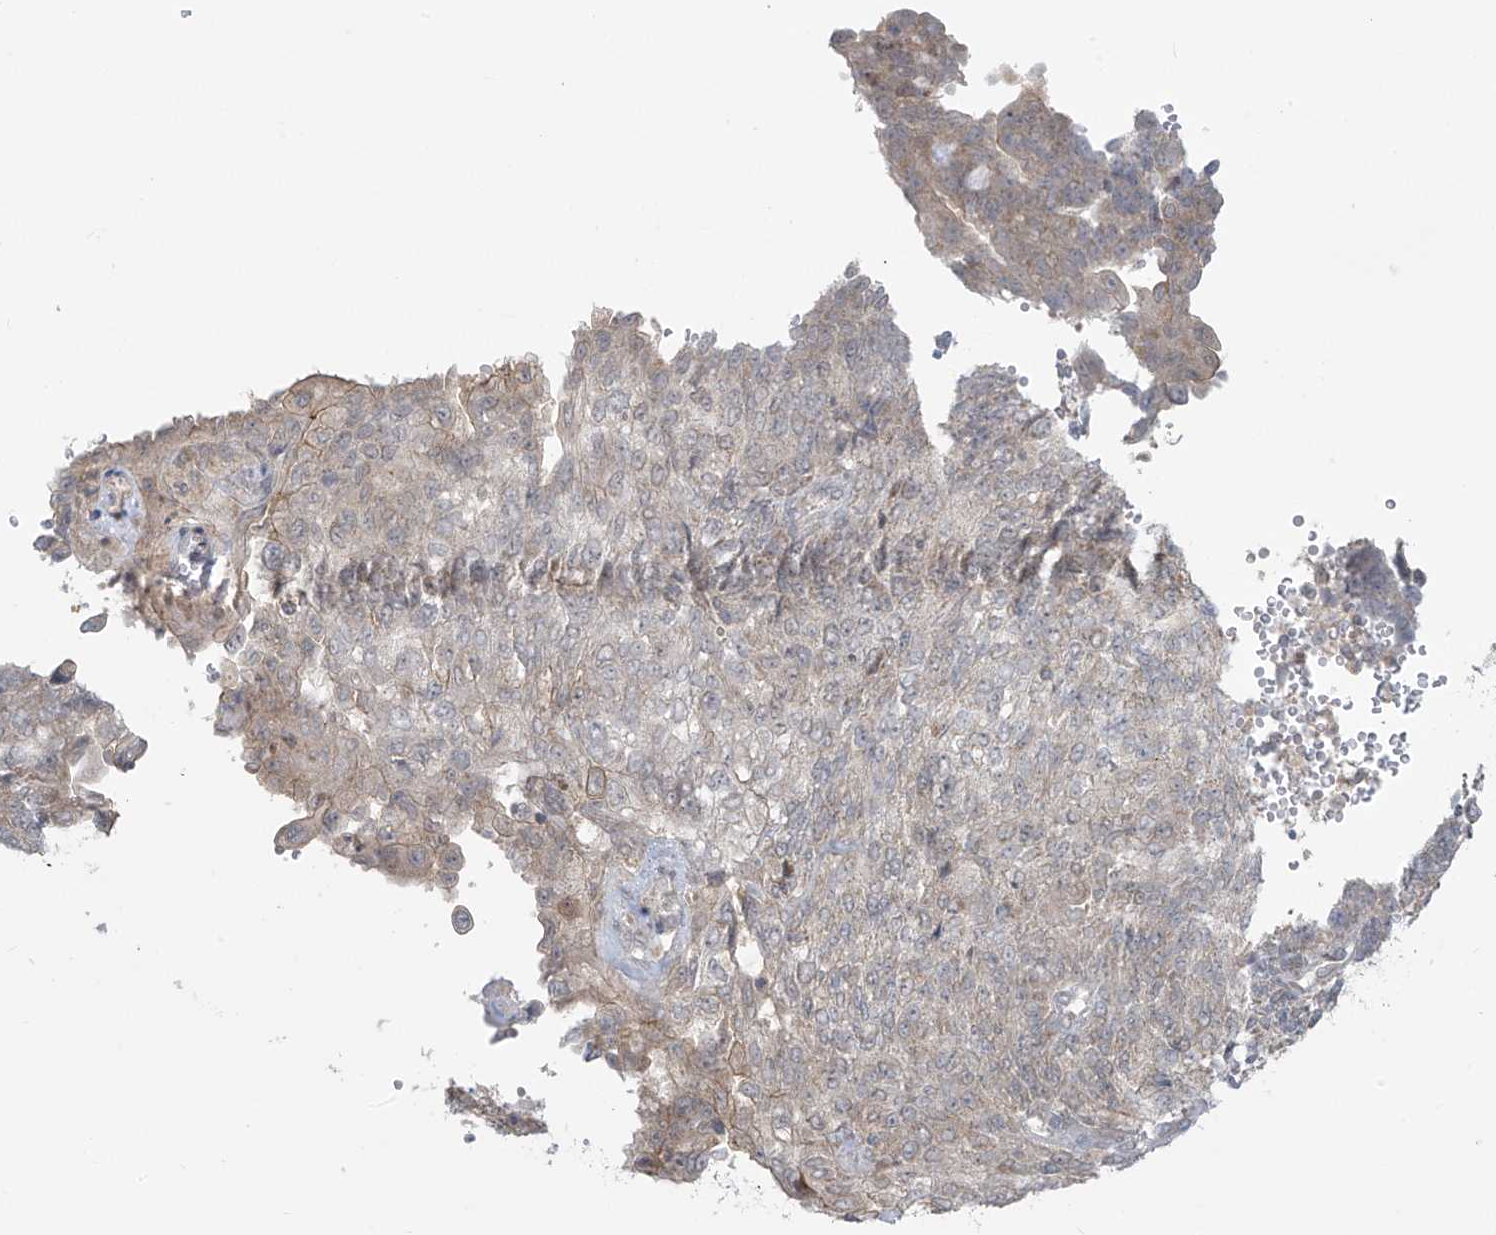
{"staining": {"intensity": "negative", "quantity": "none", "location": "none"}, "tissue": "endometrial cancer", "cell_type": "Tumor cells", "image_type": "cancer", "snomed": [{"axis": "morphology", "description": "Adenocarcinoma, NOS"}, {"axis": "topography", "description": "Endometrium"}], "caption": "The micrograph shows no staining of tumor cells in endometrial adenocarcinoma.", "gene": "HDDC2", "patient": {"sex": "female", "age": 32}}